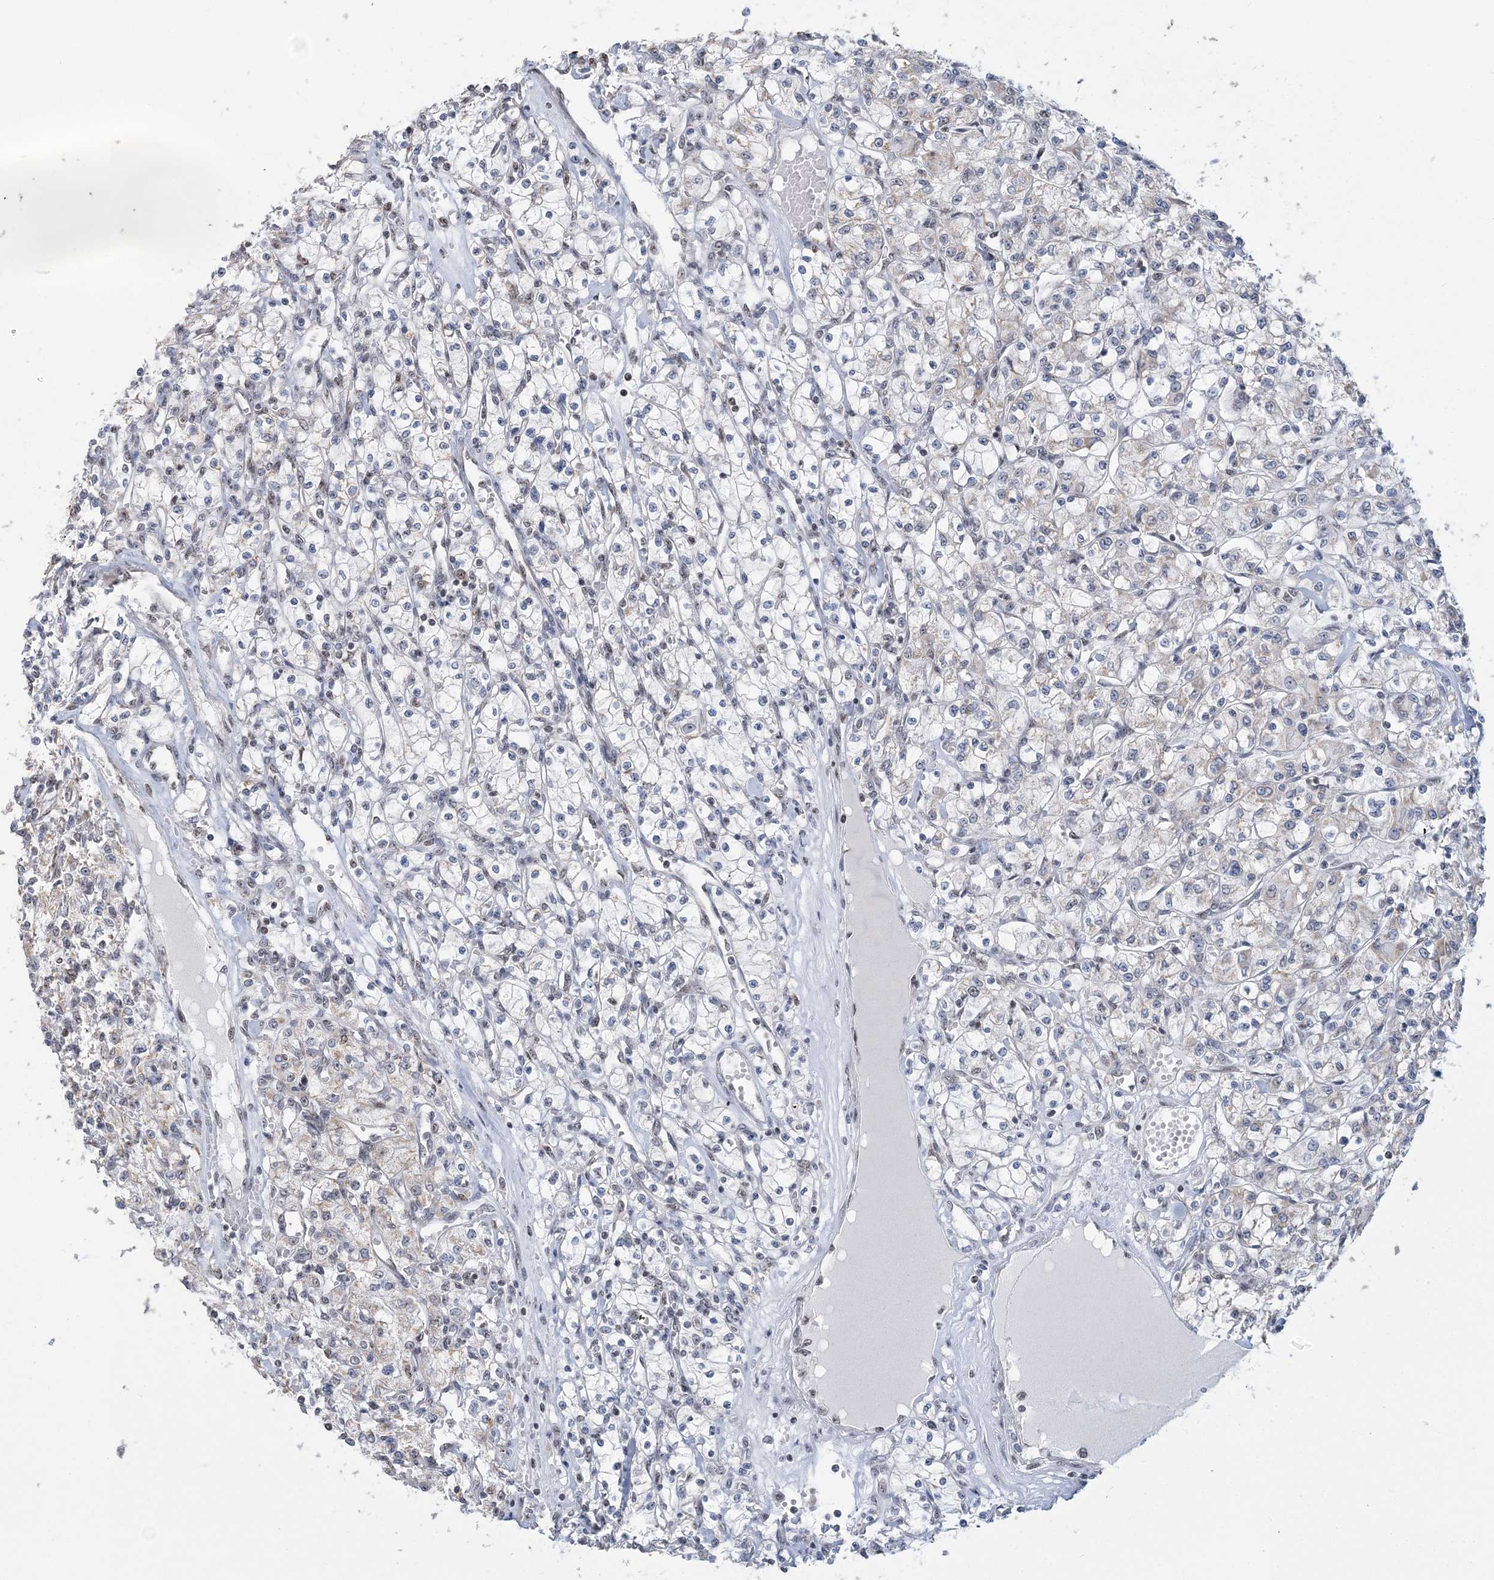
{"staining": {"intensity": "negative", "quantity": "none", "location": "none"}, "tissue": "renal cancer", "cell_type": "Tumor cells", "image_type": "cancer", "snomed": [{"axis": "morphology", "description": "Adenocarcinoma, NOS"}, {"axis": "topography", "description": "Kidney"}], "caption": "Human renal cancer stained for a protein using IHC exhibits no staining in tumor cells.", "gene": "SUCLG1", "patient": {"sex": "female", "age": 59}}